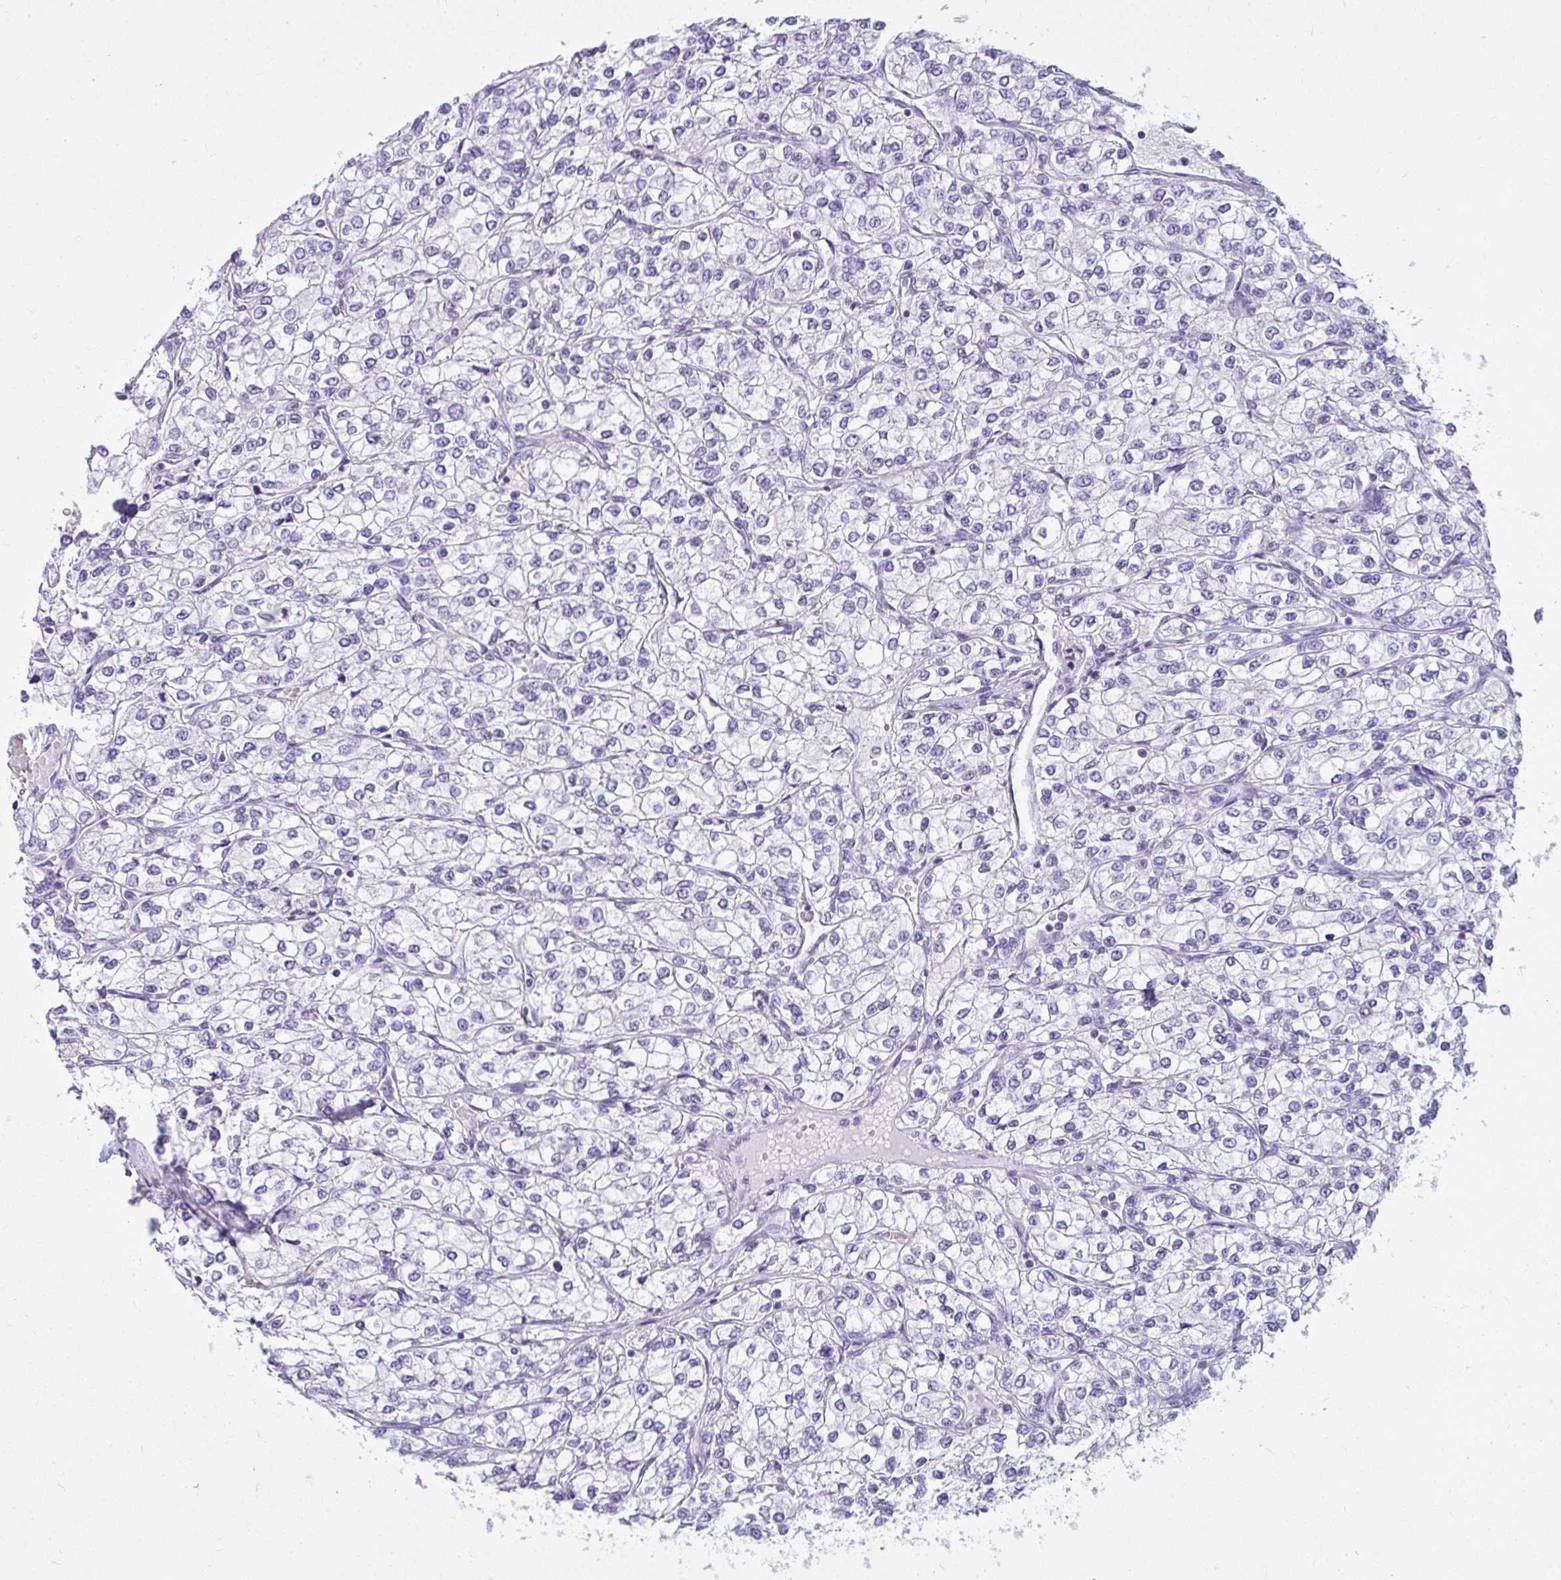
{"staining": {"intensity": "negative", "quantity": "none", "location": "none"}, "tissue": "renal cancer", "cell_type": "Tumor cells", "image_type": "cancer", "snomed": [{"axis": "morphology", "description": "Adenocarcinoma, NOS"}, {"axis": "topography", "description": "Kidney"}], "caption": "Human adenocarcinoma (renal) stained for a protein using IHC exhibits no expression in tumor cells.", "gene": "CLGN", "patient": {"sex": "male", "age": 80}}